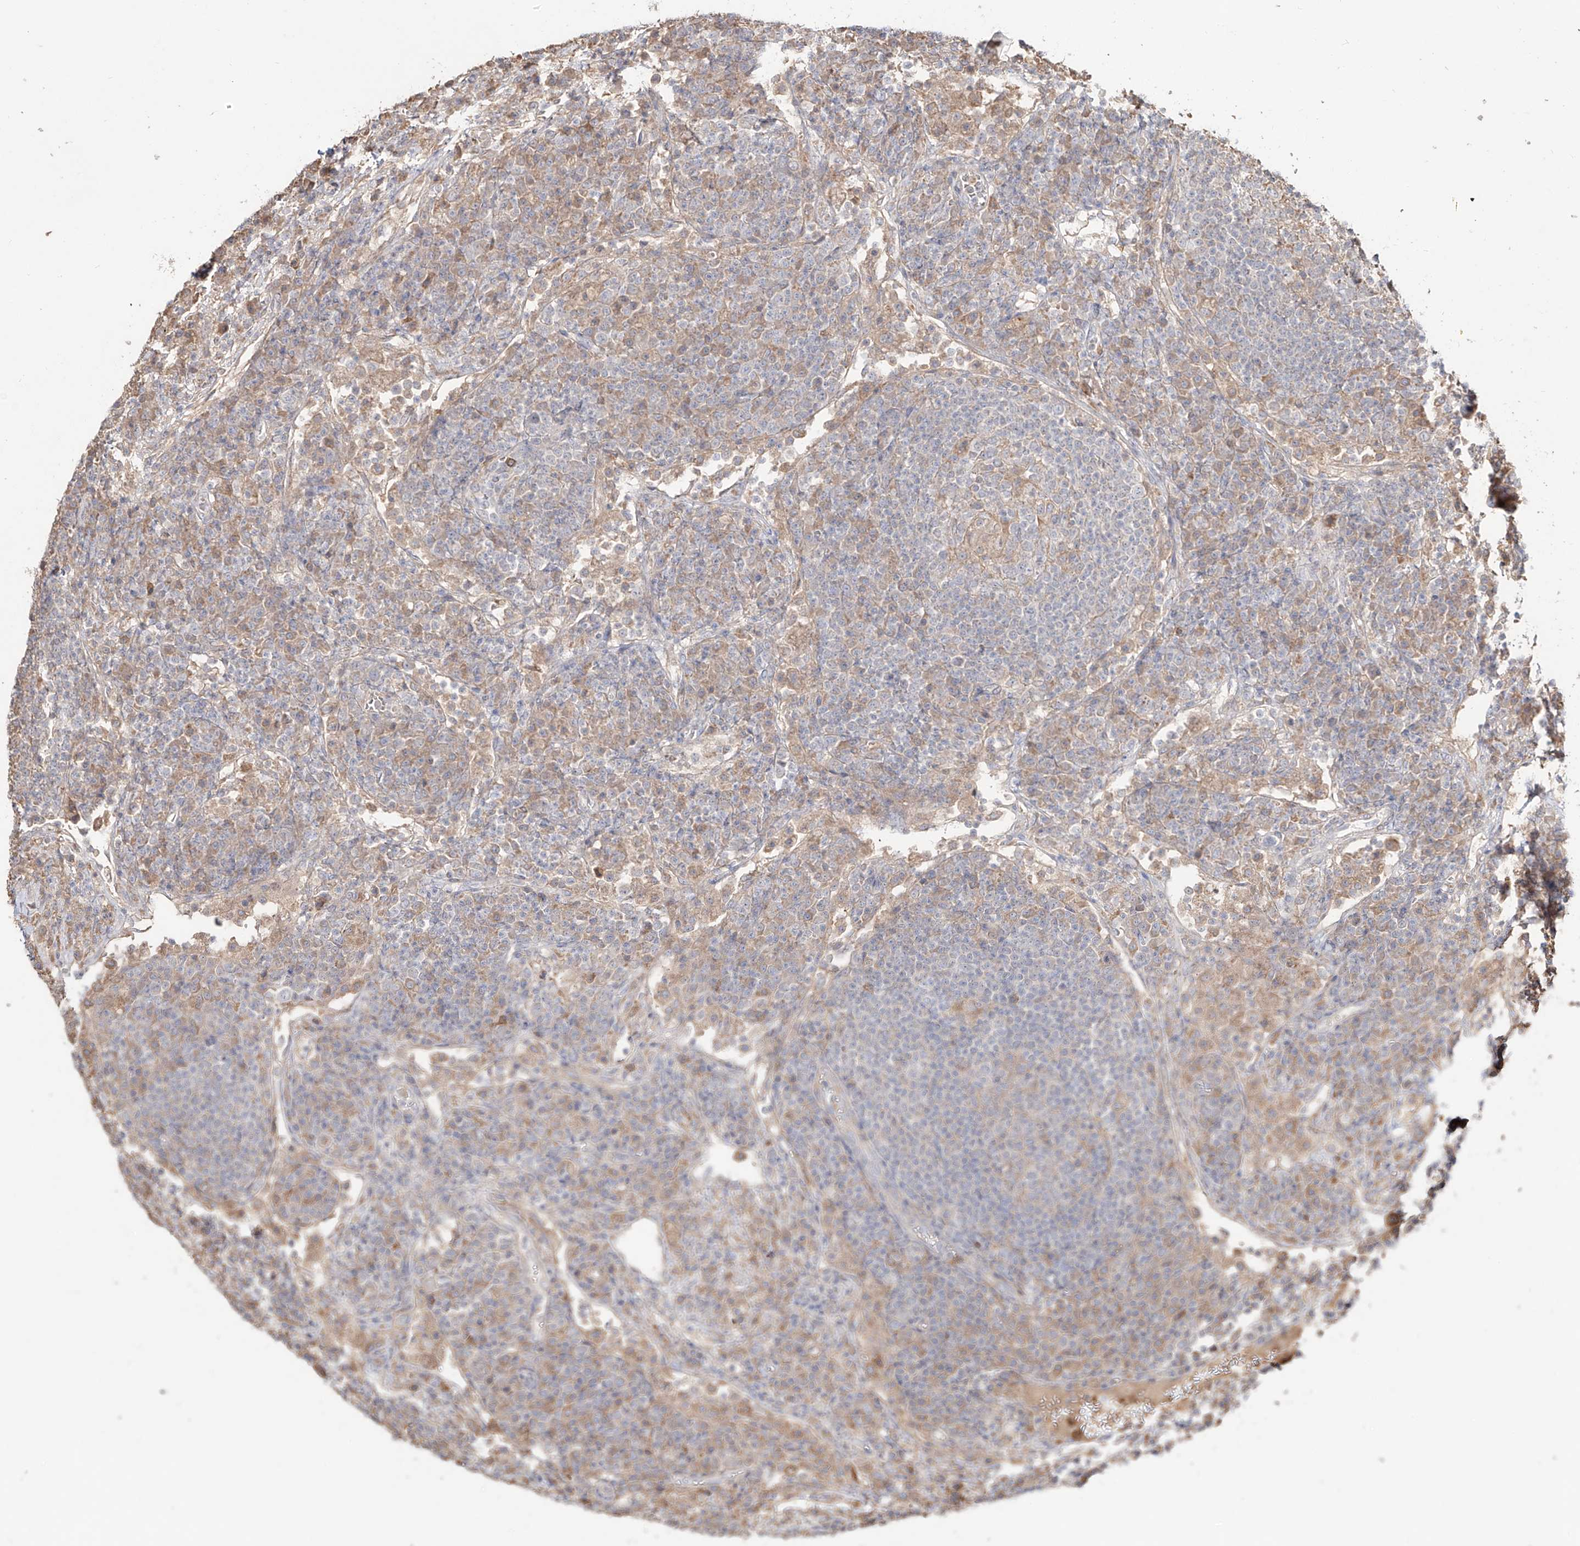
{"staining": {"intensity": "negative", "quantity": "none", "location": "none"}, "tissue": "lymph node", "cell_type": "Germinal center cells", "image_type": "normal", "snomed": [{"axis": "morphology", "description": "Normal tissue, NOS"}, {"axis": "topography", "description": "Lymph node"}], "caption": "Germinal center cells show no significant protein staining in benign lymph node. (Brightfield microscopy of DAB IHC at high magnification).", "gene": "ERO1A", "patient": {"sex": "female", "age": 53}}